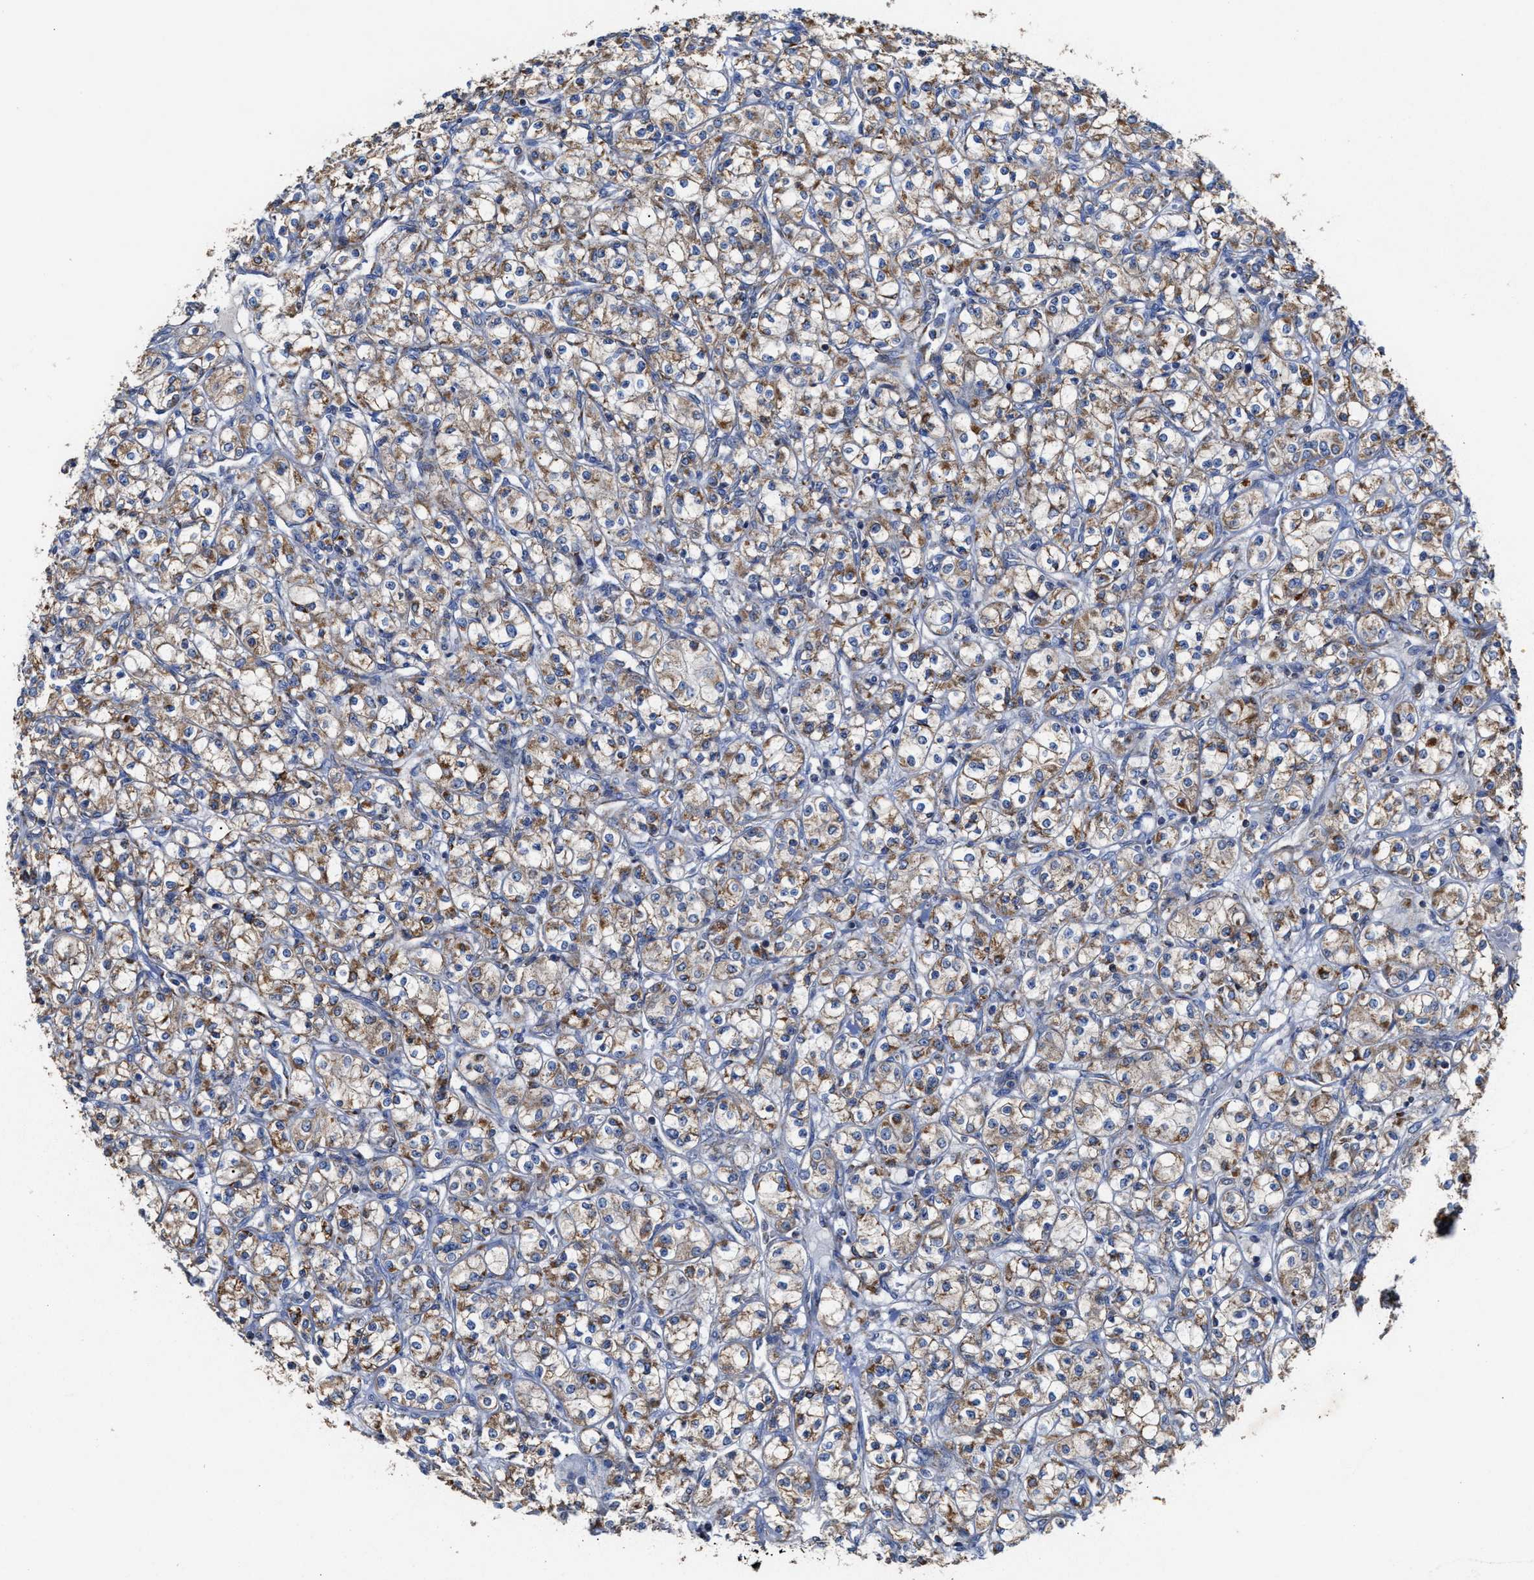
{"staining": {"intensity": "moderate", "quantity": ">75%", "location": "cytoplasmic/membranous"}, "tissue": "renal cancer", "cell_type": "Tumor cells", "image_type": "cancer", "snomed": [{"axis": "morphology", "description": "Adenocarcinoma, NOS"}, {"axis": "topography", "description": "Kidney"}], "caption": "This micrograph shows immunohistochemistry (IHC) staining of renal cancer (adenocarcinoma), with medium moderate cytoplasmic/membranous positivity in approximately >75% of tumor cells.", "gene": "MECR", "patient": {"sex": "male", "age": 77}}